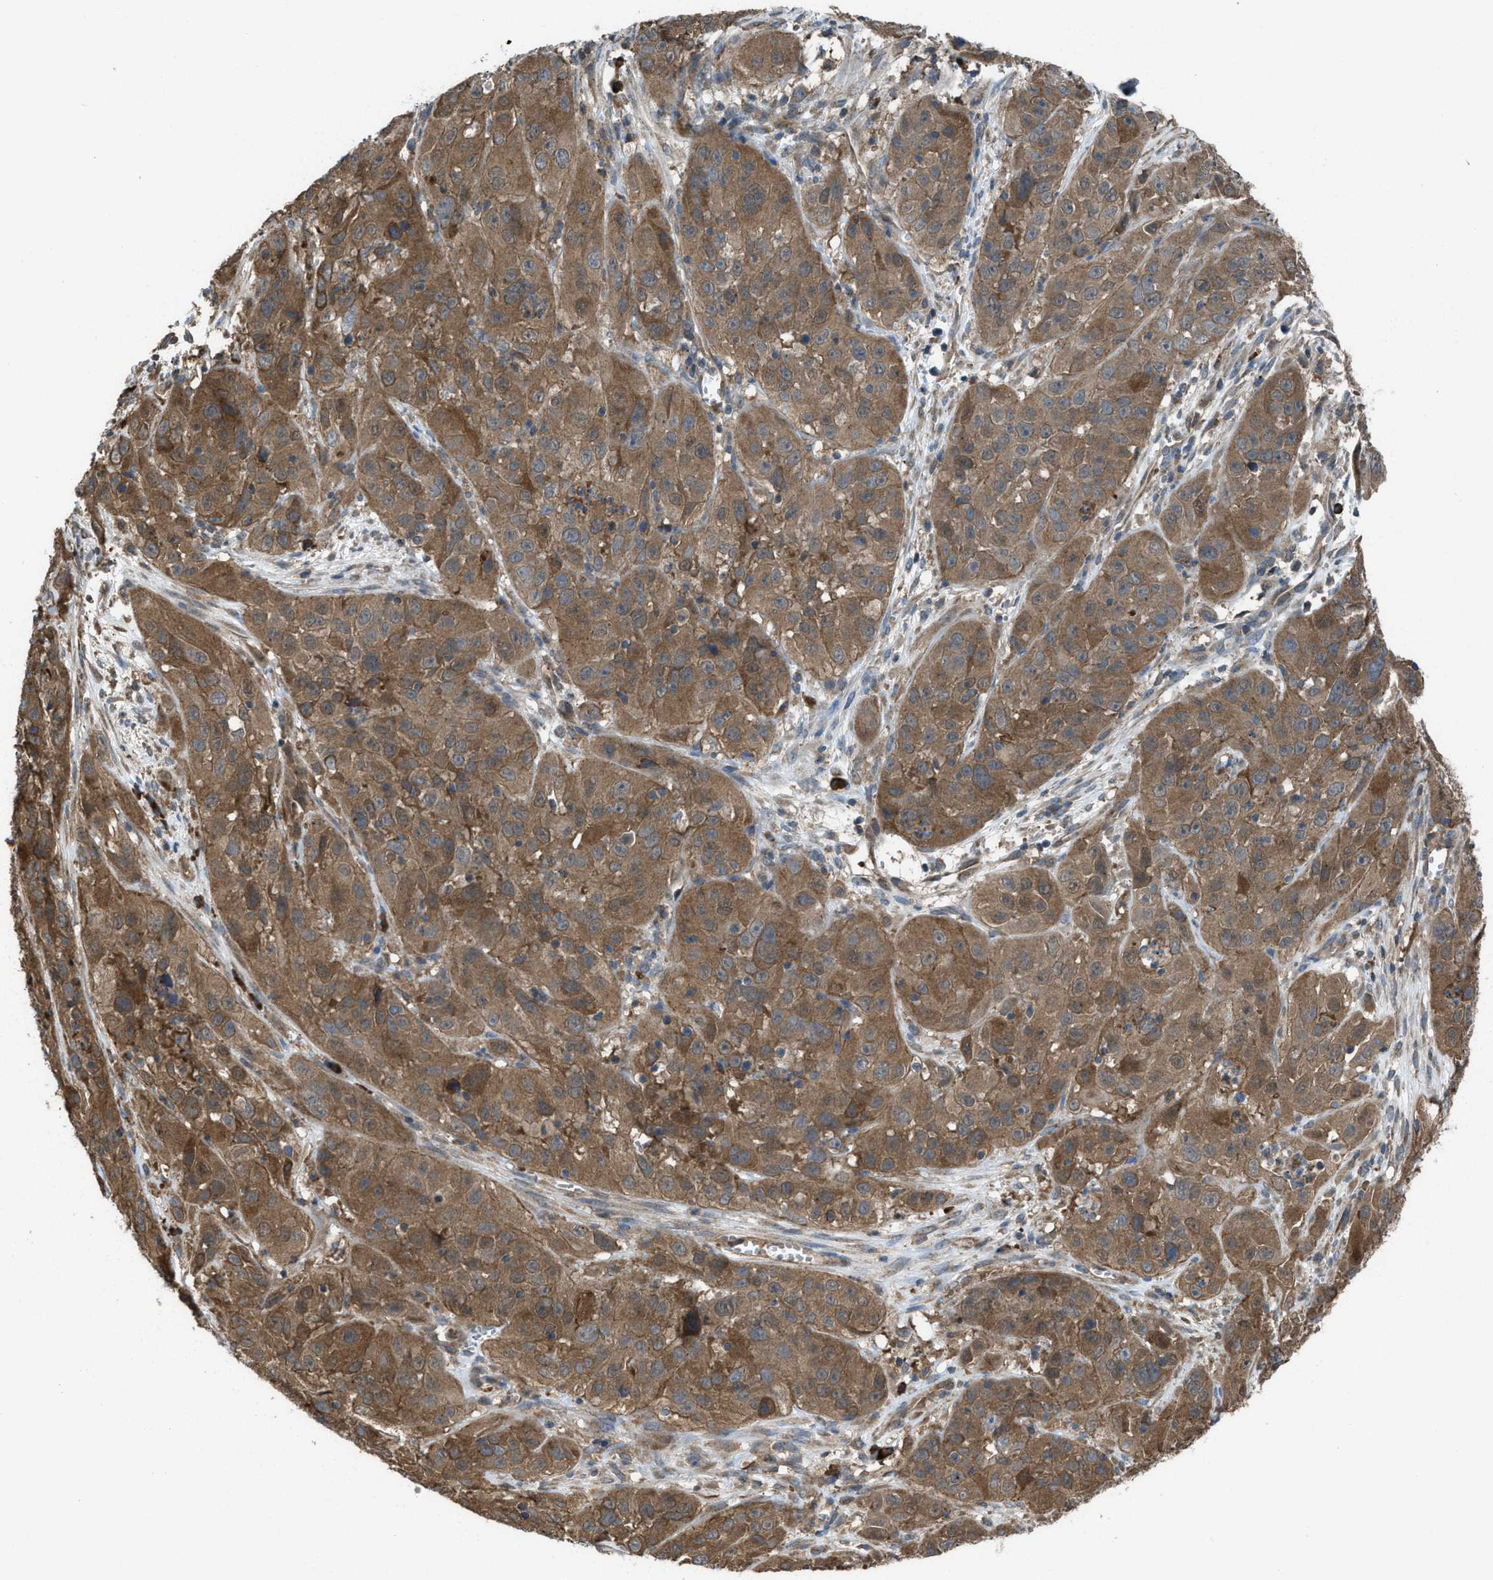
{"staining": {"intensity": "moderate", "quantity": ">75%", "location": "cytoplasmic/membranous"}, "tissue": "cervical cancer", "cell_type": "Tumor cells", "image_type": "cancer", "snomed": [{"axis": "morphology", "description": "Squamous cell carcinoma, NOS"}, {"axis": "topography", "description": "Cervix"}], "caption": "A brown stain labels moderate cytoplasmic/membranous positivity of a protein in human squamous cell carcinoma (cervical) tumor cells.", "gene": "PLAA", "patient": {"sex": "female", "age": 32}}